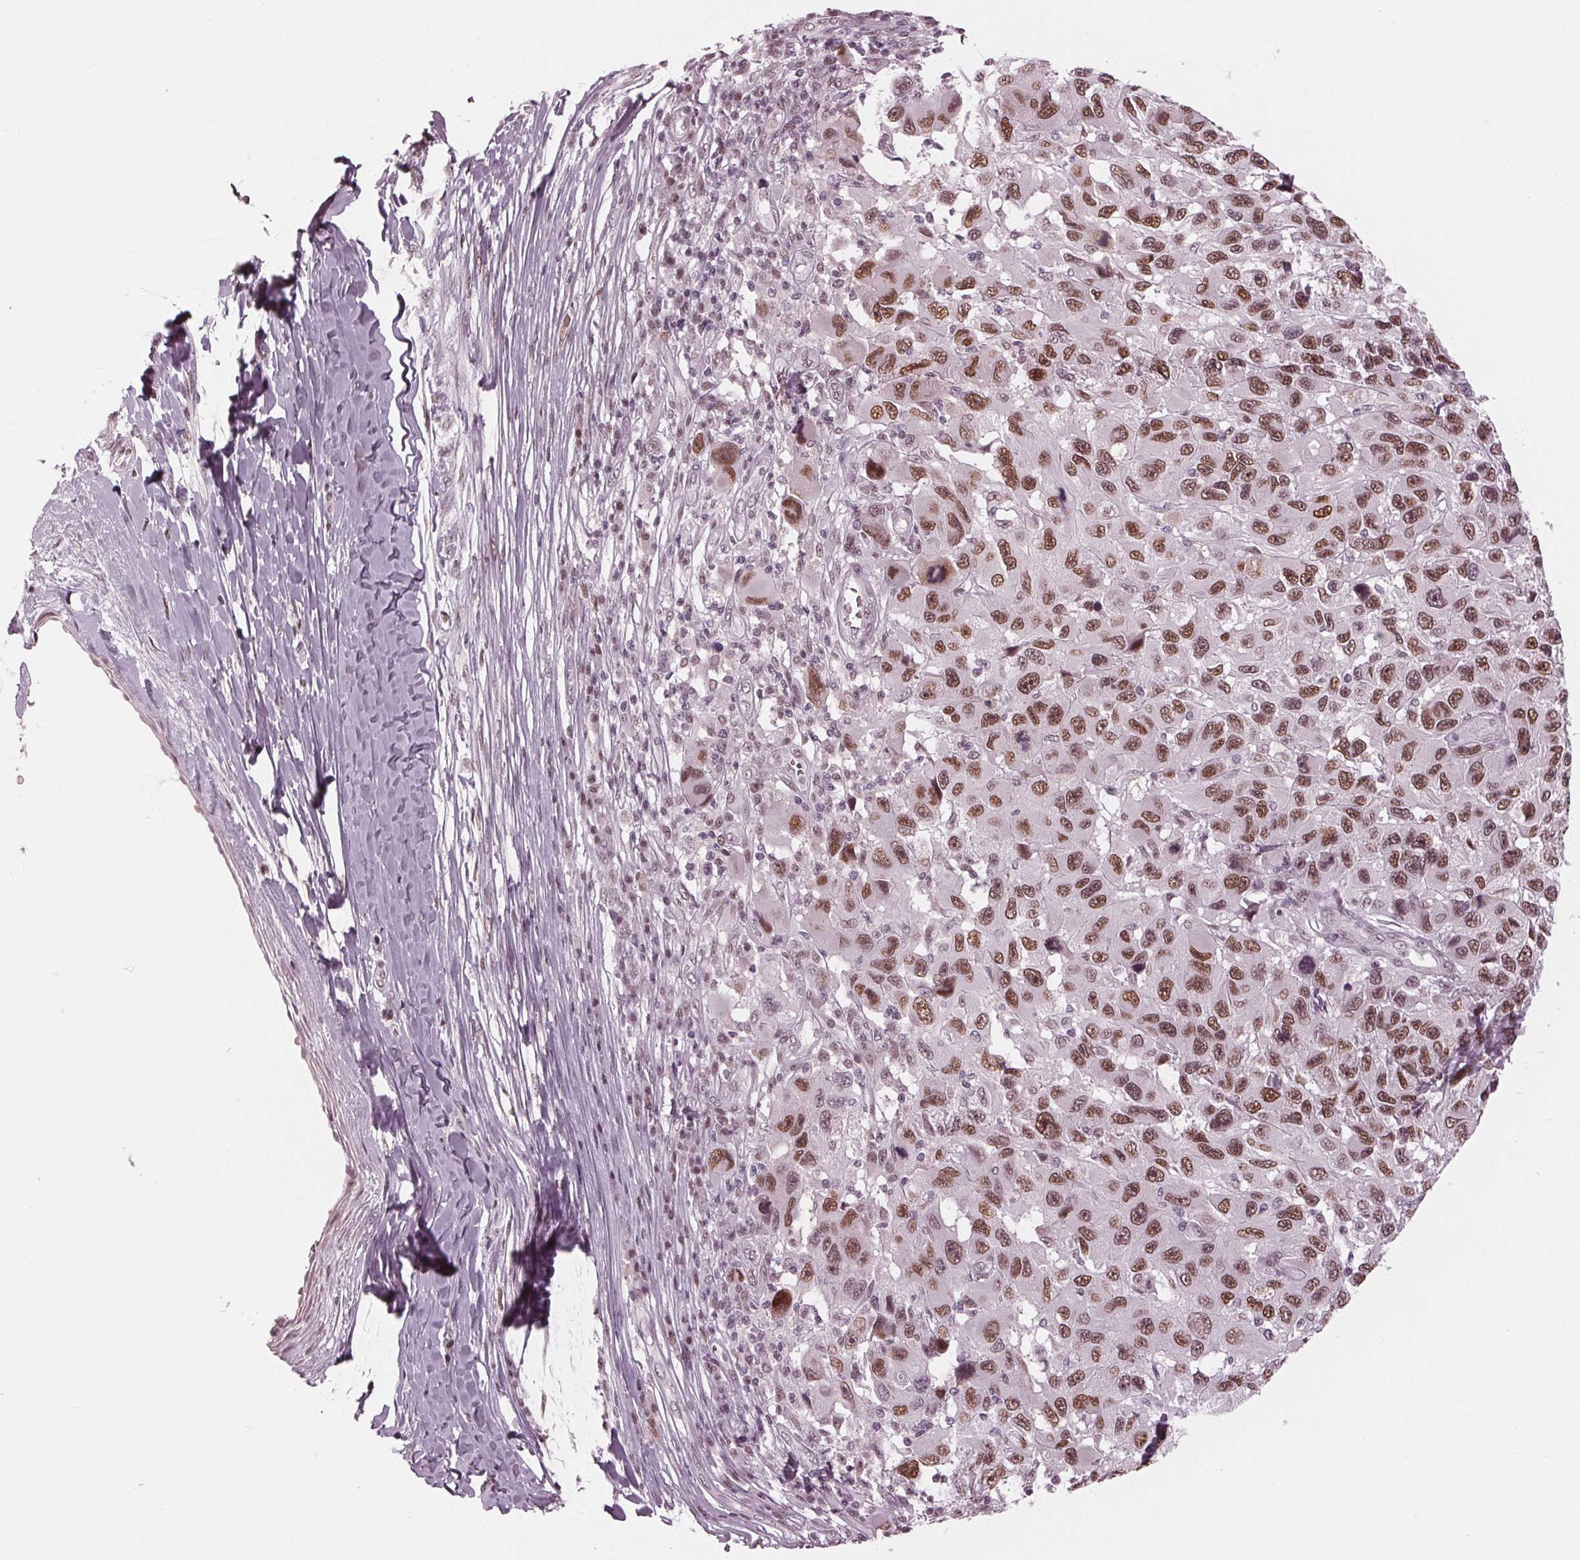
{"staining": {"intensity": "moderate", "quantity": ">75%", "location": "nuclear"}, "tissue": "melanoma", "cell_type": "Tumor cells", "image_type": "cancer", "snomed": [{"axis": "morphology", "description": "Malignant melanoma, NOS"}, {"axis": "topography", "description": "Skin"}], "caption": "Melanoma stained with DAB IHC displays medium levels of moderate nuclear expression in approximately >75% of tumor cells.", "gene": "DNMT3L", "patient": {"sex": "male", "age": 53}}